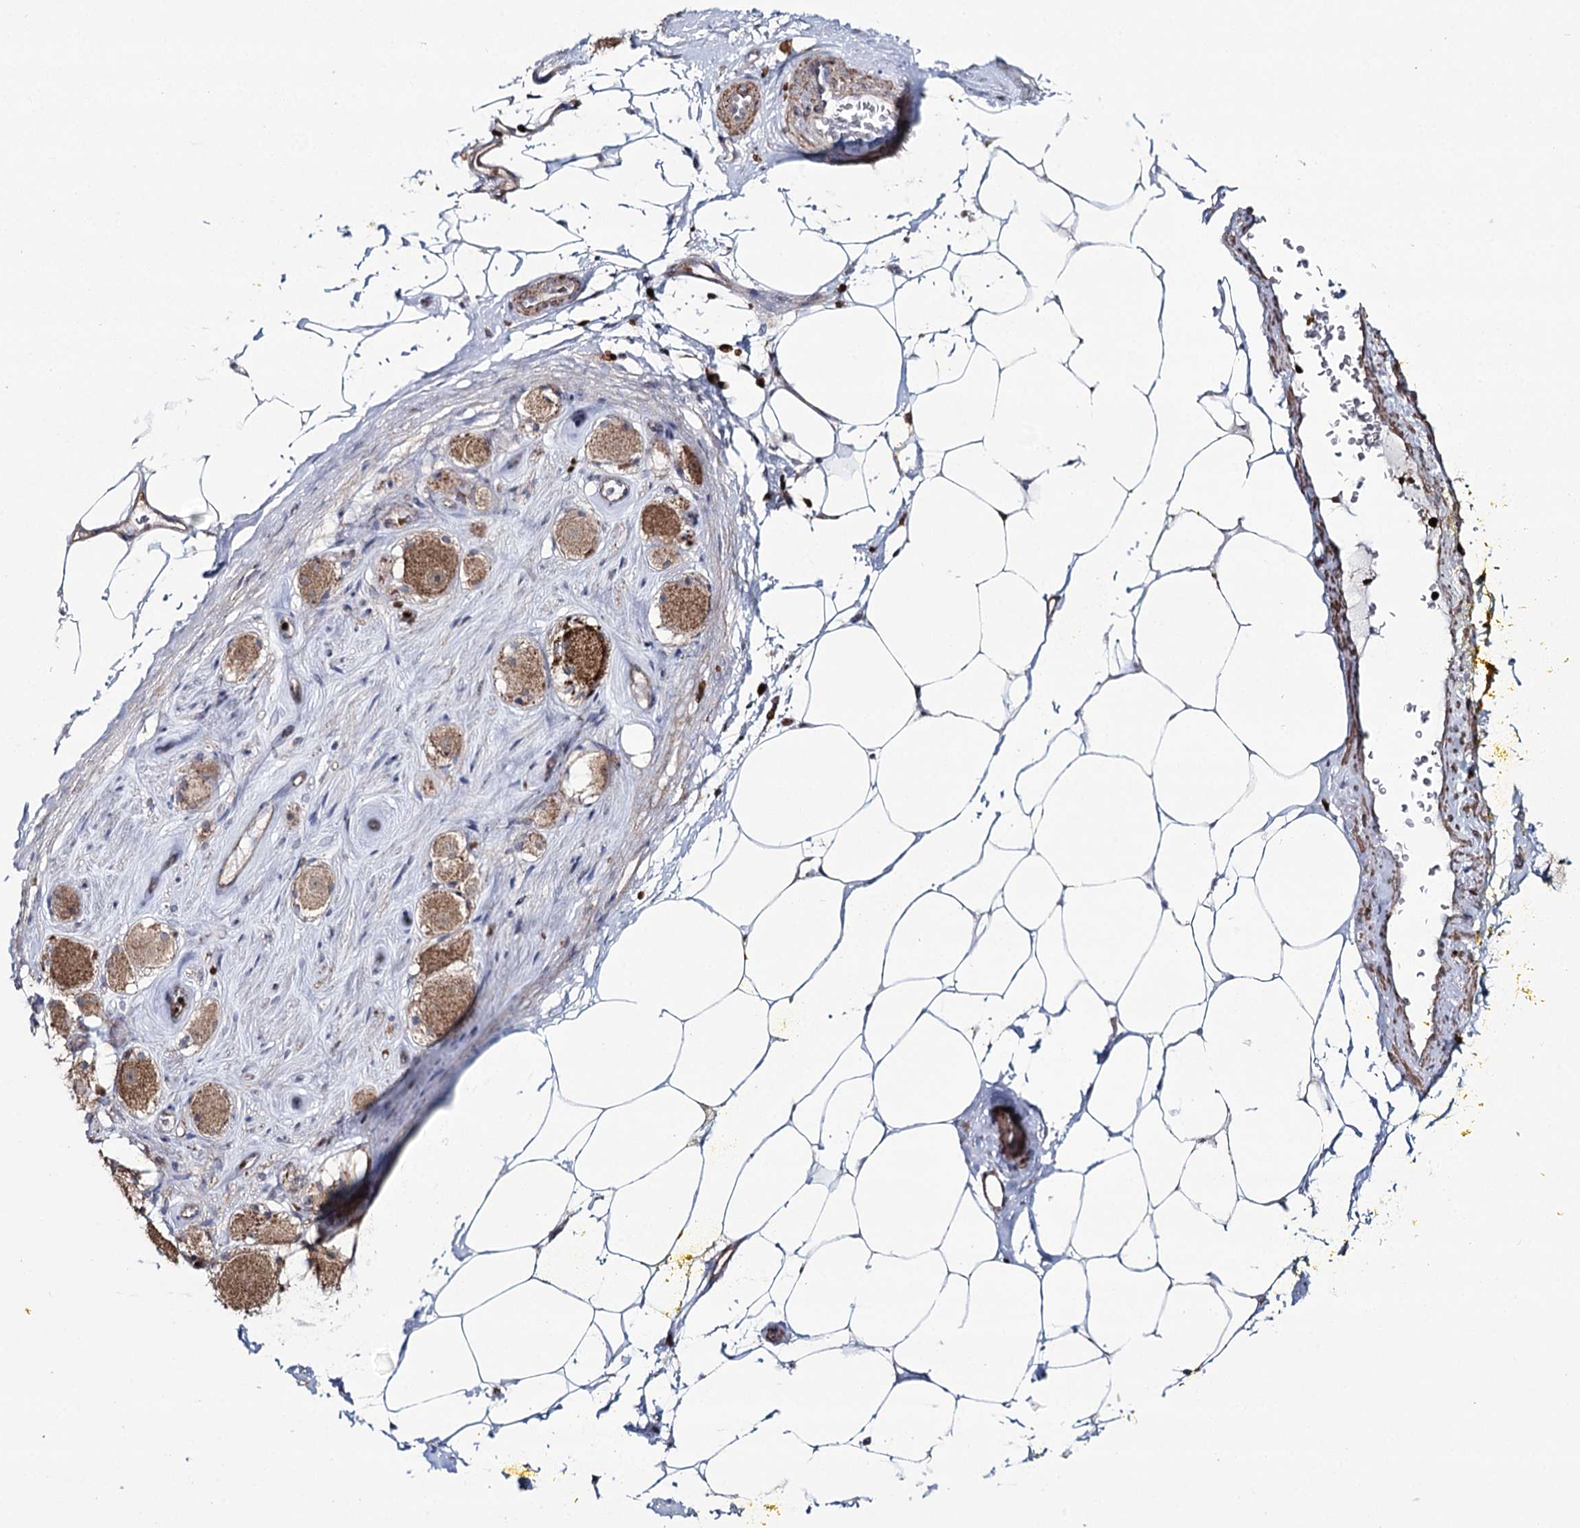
{"staining": {"intensity": "negative", "quantity": "none", "location": "none"}, "tissue": "adipose tissue", "cell_type": "Adipocytes", "image_type": "normal", "snomed": [{"axis": "morphology", "description": "Normal tissue, NOS"}, {"axis": "morphology", "description": "Adenocarcinoma, Low grade"}, {"axis": "topography", "description": "Prostate"}, {"axis": "topography", "description": "Peripheral nerve tissue"}], "caption": "Immunohistochemical staining of normal adipose tissue demonstrates no significant expression in adipocytes.", "gene": "PDHX", "patient": {"sex": "male", "age": 63}}